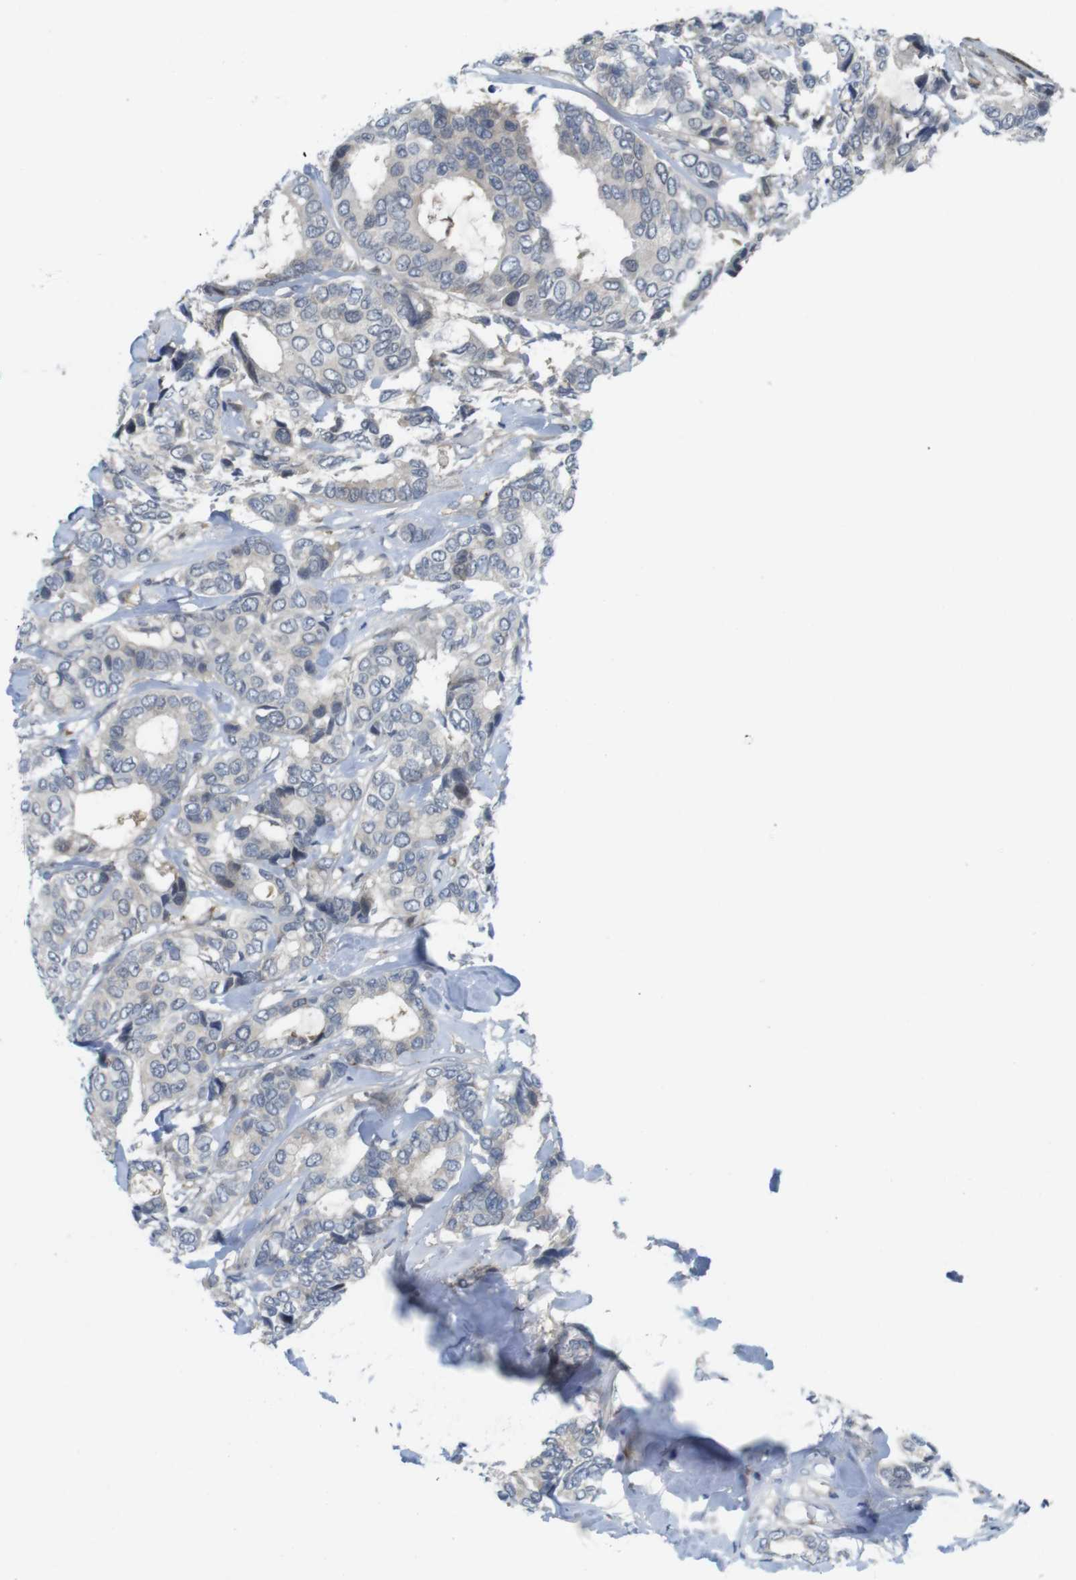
{"staining": {"intensity": "weak", "quantity": "25%-75%", "location": "cytoplasmic/membranous"}, "tissue": "breast cancer", "cell_type": "Tumor cells", "image_type": "cancer", "snomed": [{"axis": "morphology", "description": "Duct carcinoma"}, {"axis": "topography", "description": "Breast"}], "caption": "A brown stain highlights weak cytoplasmic/membranous staining of a protein in breast intraductal carcinoma tumor cells.", "gene": "CASP2", "patient": {"sex": "female", "age": 87}}